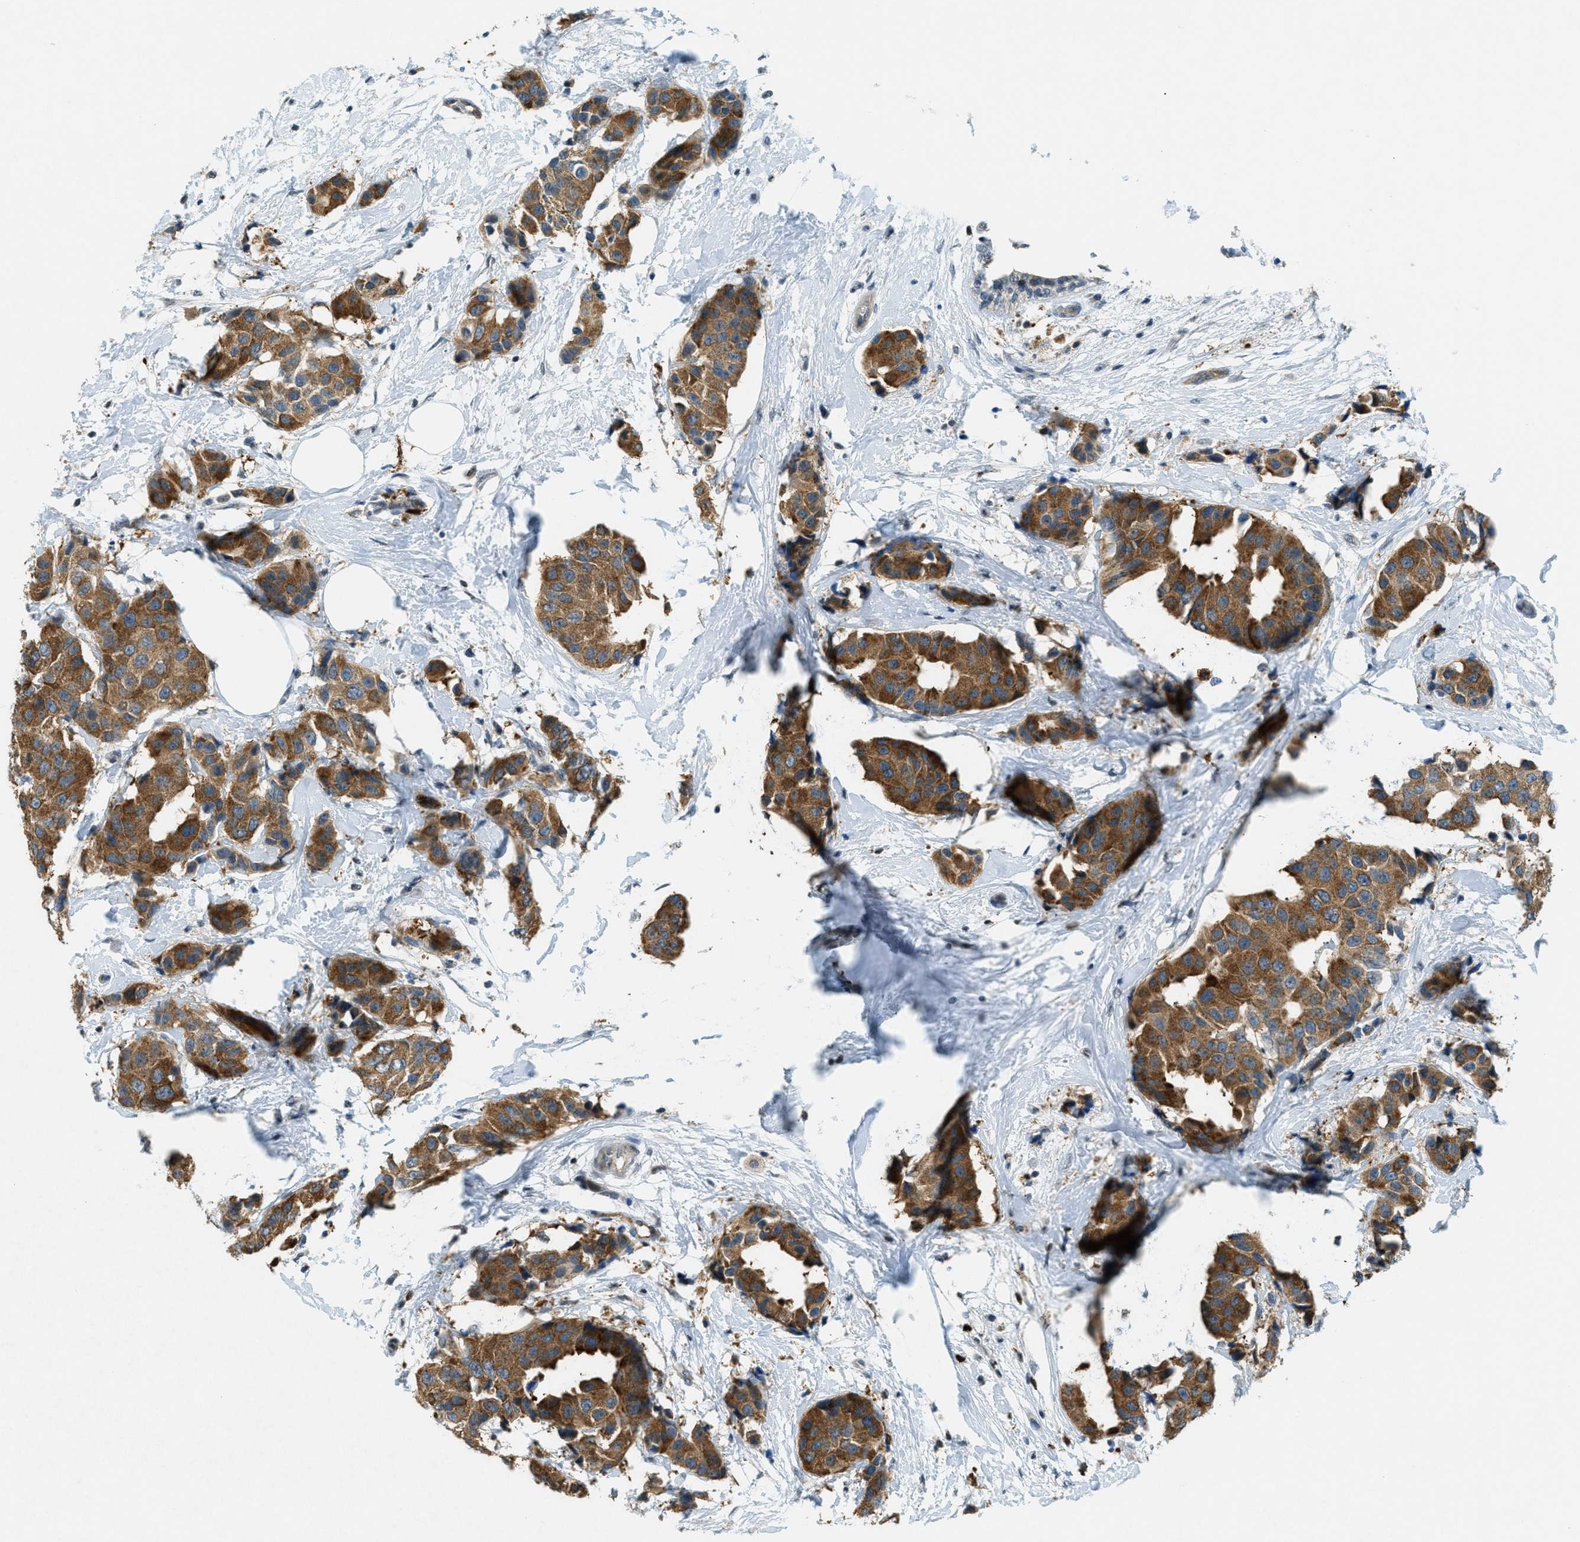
{"staining": {"intensity": "moderate", "quantity": ">75%", "location": "cytoplasmic/membranous"}, "tissue": "breast cancer", "cell_type": "Tumor cells", "image_type": "cancer", "snomed": [{"axis": "morphology", "description": "Normal tissue, NOS"}, {"axis": "morphology", "description": "Duct carcinoma"}, {"axis": "topography", "description": "Breast"}], "caption": "The photomicrograph shows immunohistochemical staining of breast invasive ductal carcinoma. There is moderate cytoplasmic/membranous positivity is present in about >75% of tumor cells.", "gene": "FYN", "patient": {"sex": "female", "age": 39}}